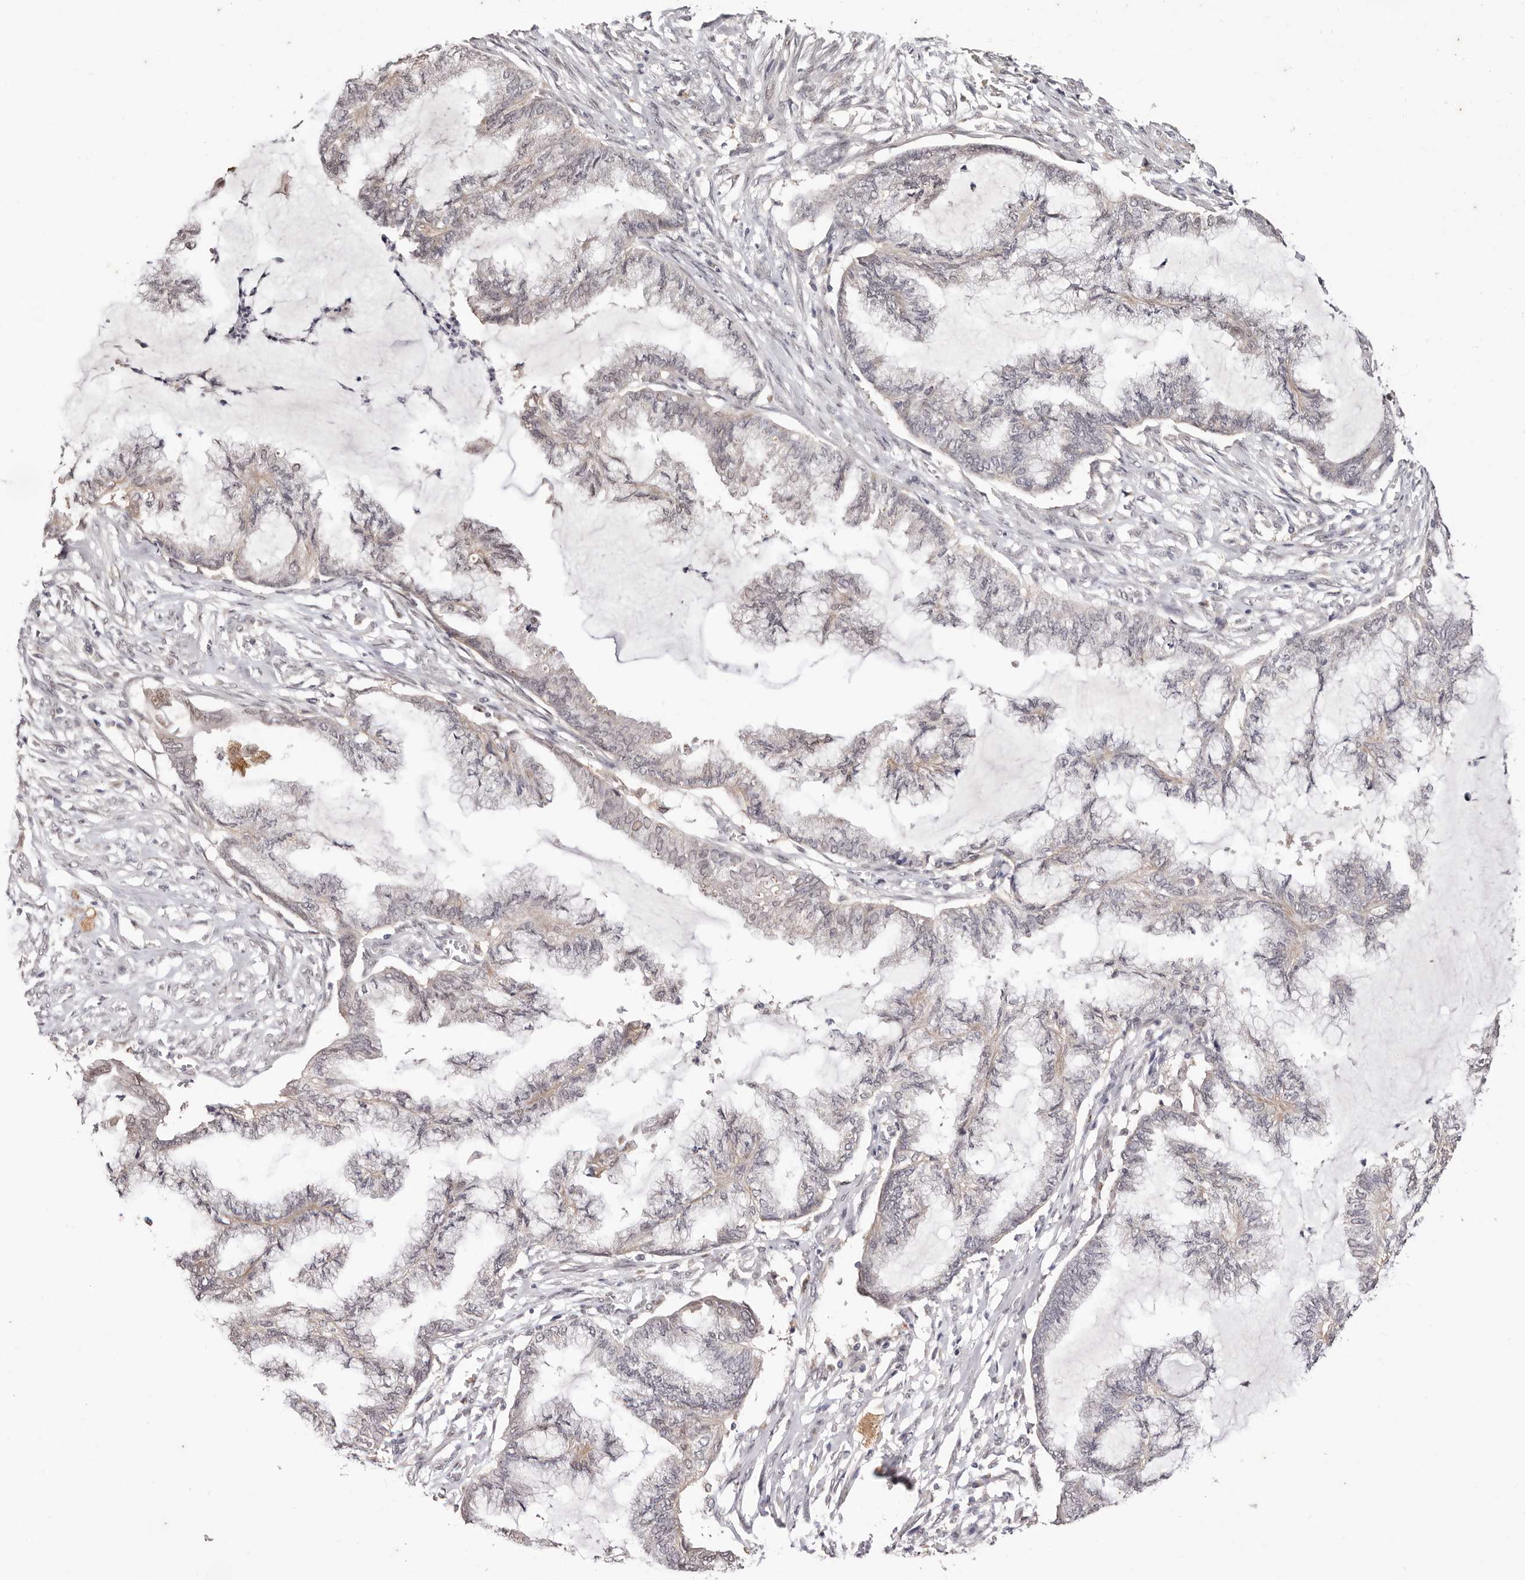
{"staining": {"intensity": "weak", "quantity": "<25%", "location": "cytoplasmic/membranous"}, "tissue": "endometrial cancer", "cell_type": "Tumor cells", "image_type": "cancer", "snomed": [{"axis": "morphology", "description": "Adenocarcinoma, NOS"}, {"axis": "topography", "description": "Endometrium"}], "caption": "Tumor cells show no significant protein positivity in adenocarcinoma (endometrial).", "gene": "TYW3", "patient": {"sex": "female", "age": 86}}